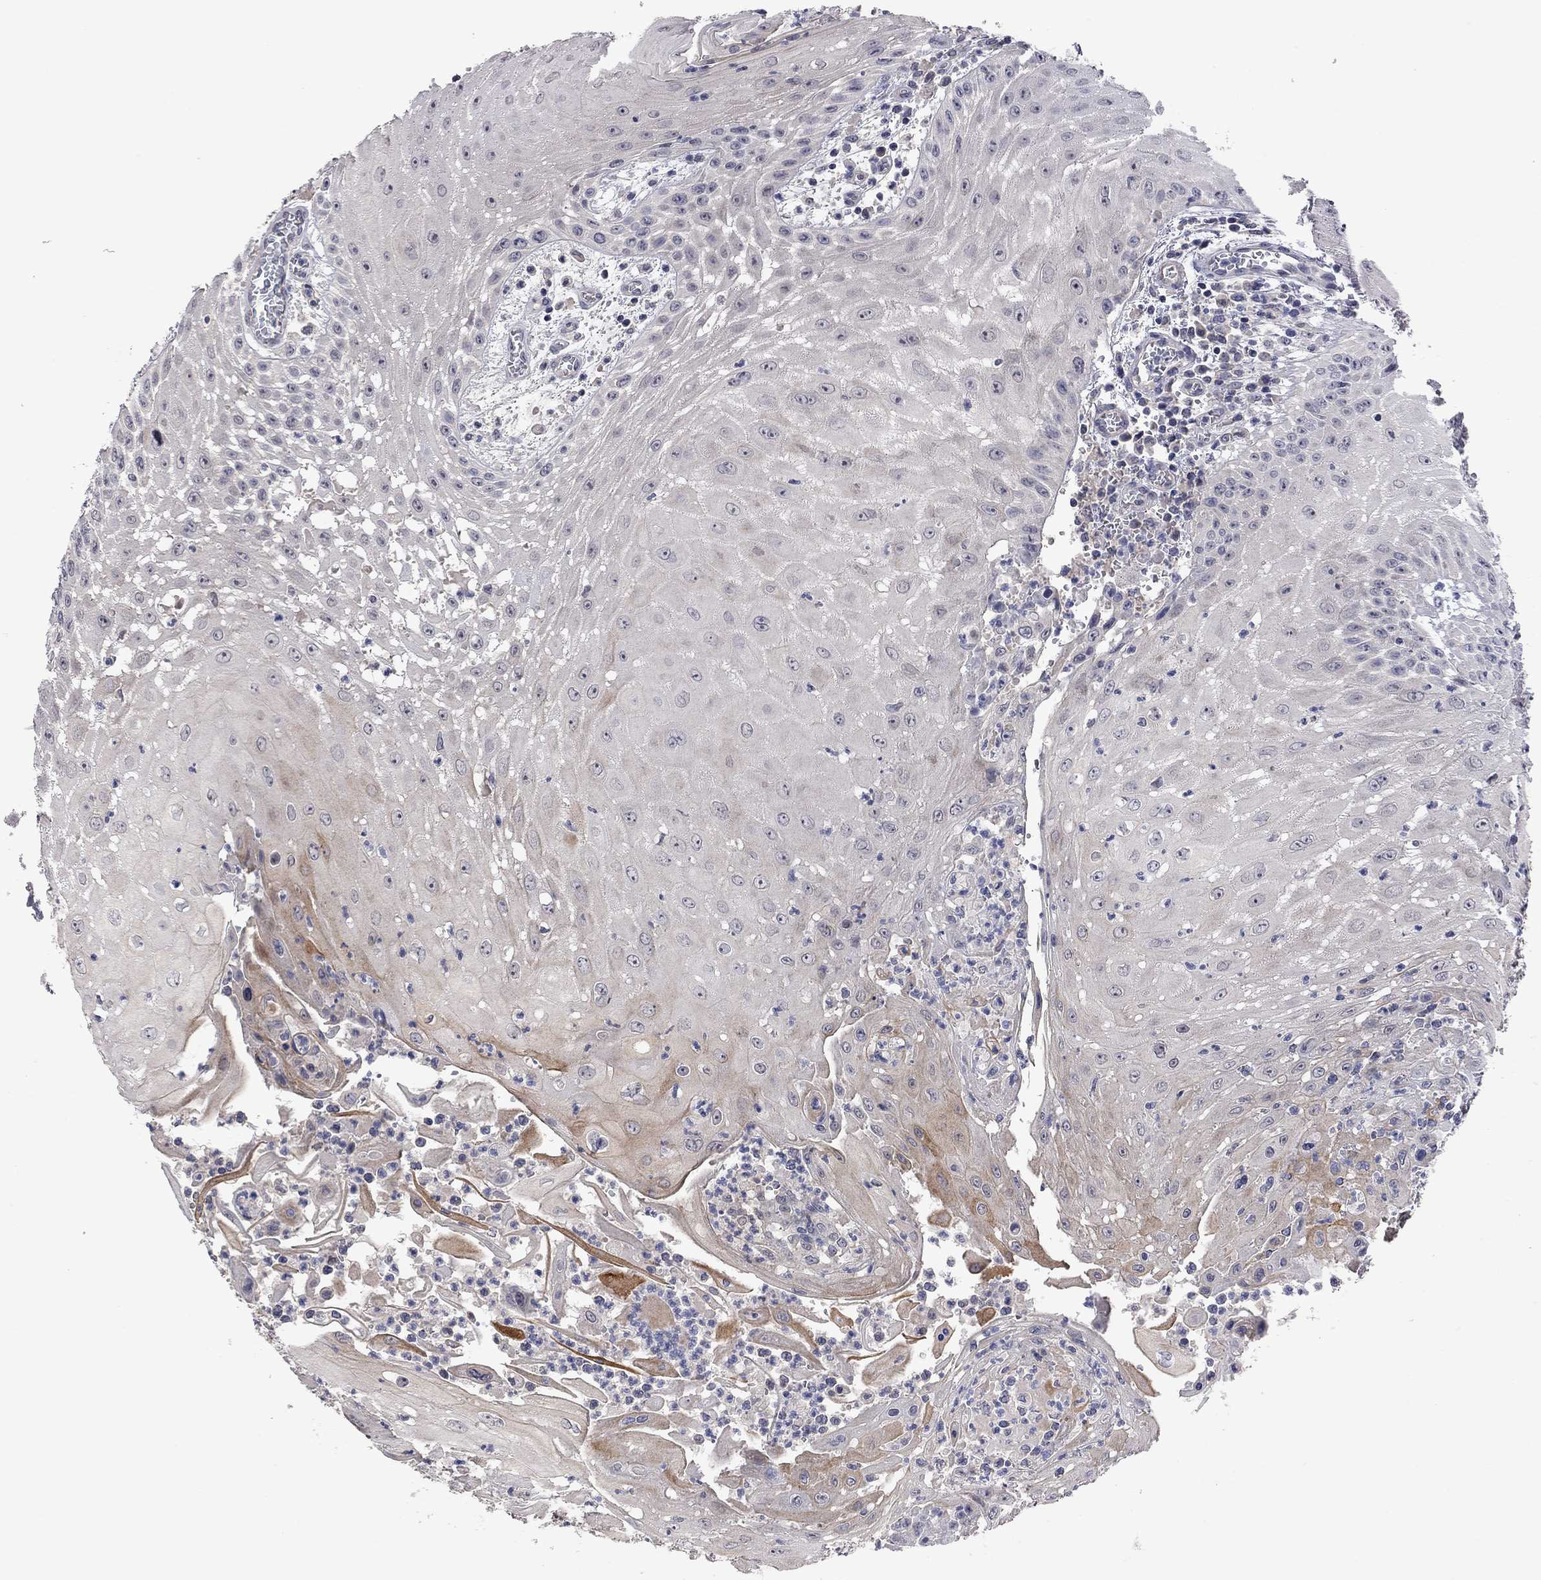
{"staining": {"intensity": "moderate", "quantity": "<25%", "location": "cytoplasmic/membranous"}, "tissue": "head and neck cancer", "cell_type": "Tumor cells", "image_type": "cancer", "snomed": [{"axis": "morphology", "description": "Squamous cell carcinoma, NOS"}, {"axis": "topography", "description": "Oral tissue"}, {"axis": "topography", "description": "Head-Neck"}], "caption": "About <25% of tumor cells in squamous cell carcinoma (head and neck) exhibit moderate cytoplasmic/membranous protein positivity as visualized by brown immunohistochemical staining.", "gene": "FABP12", "patient": {"sex": "male", "age": 58}}